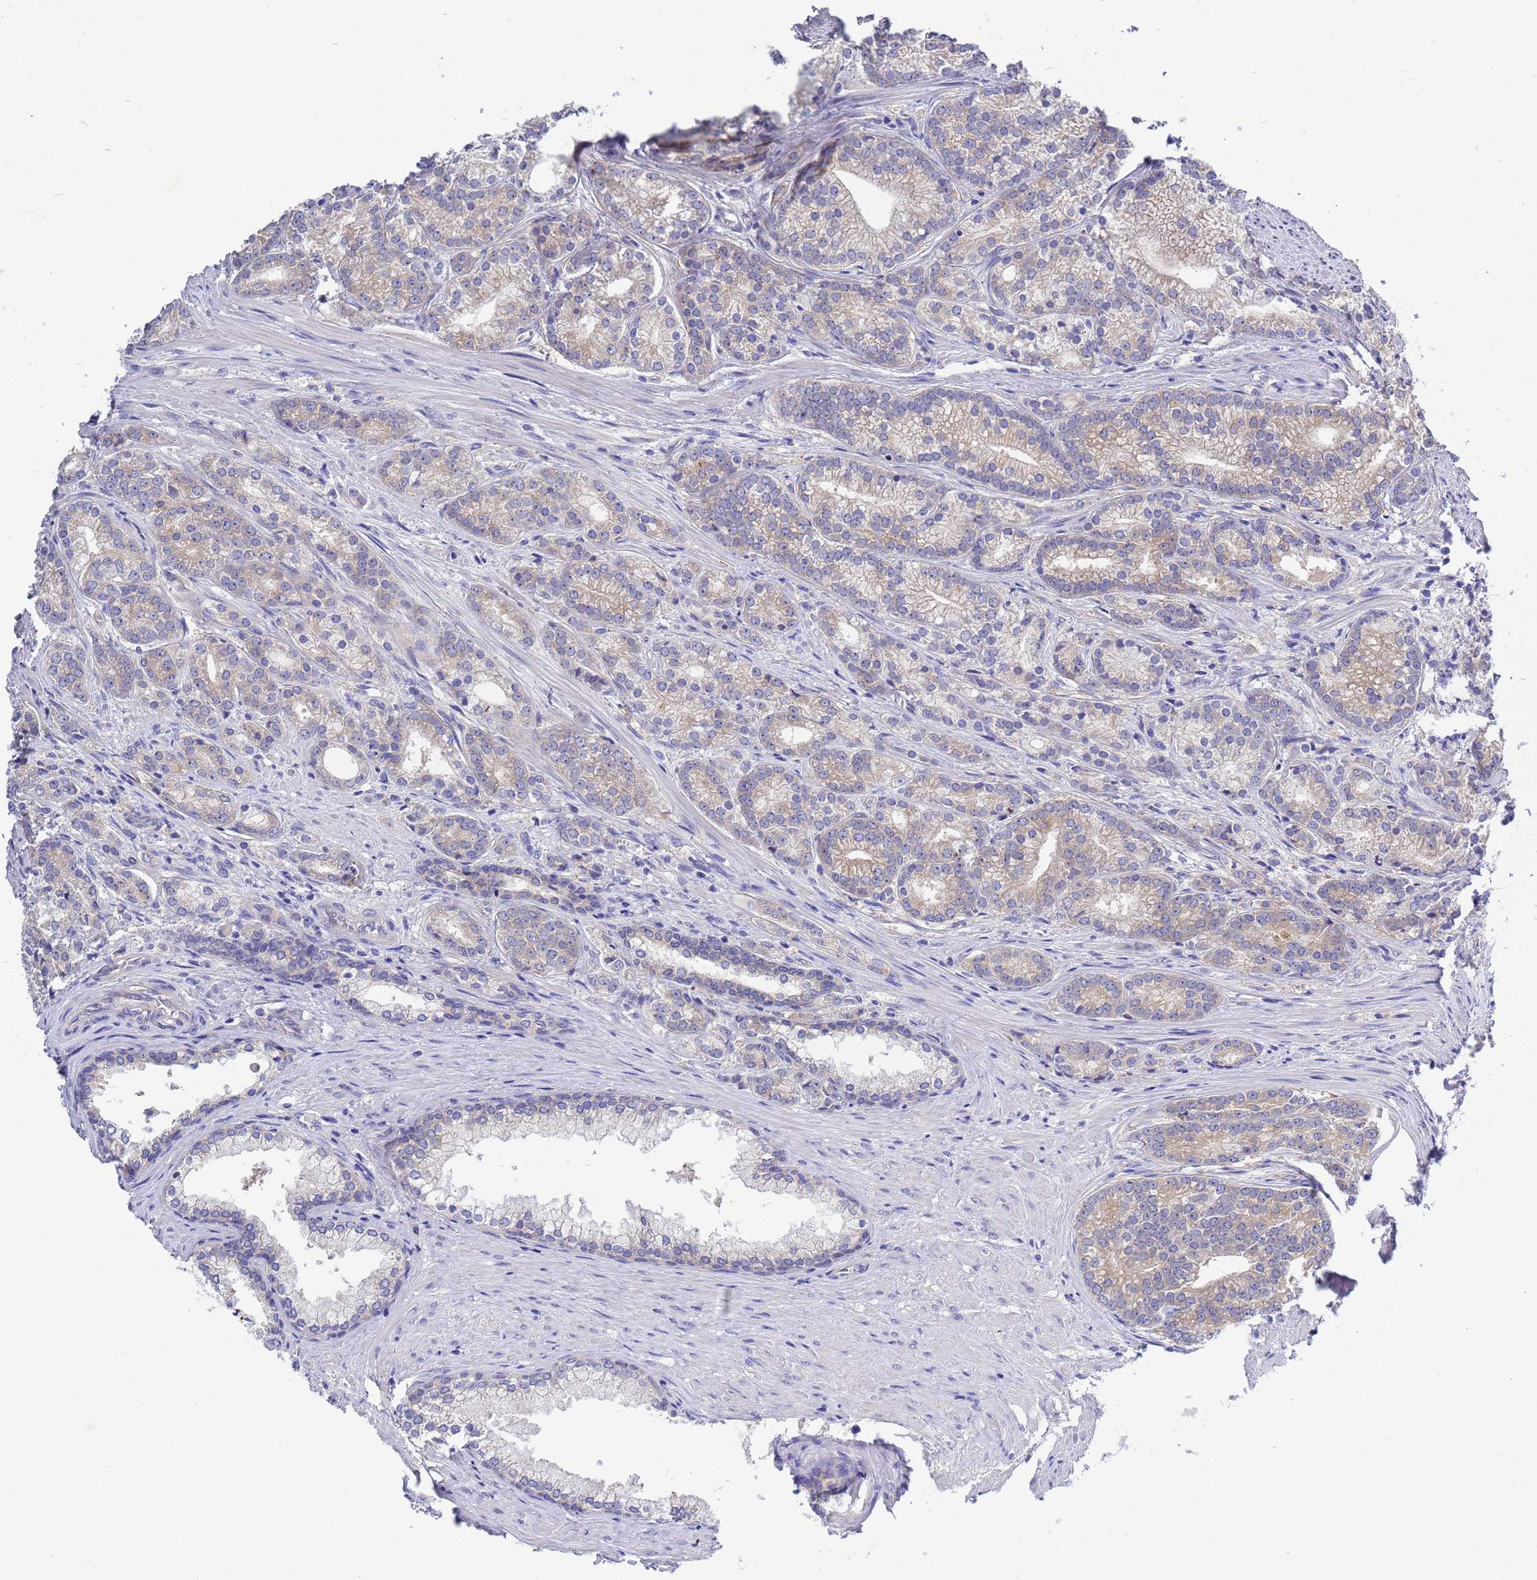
{"staining": {"intensity": "weak", "quantity": "25%-75%", "location": "cytoplasmic/membranous"}, "tissue": "prostate cancer", "cell_type": "Tumor cells", "image_type": "cancer", "snomed": [{"axis": "morphology", "description": "Adenocarcinoma, Low grade"}, {"axis": "topography", "description": "Prostate"}], "caption": "IHC micrograph of prostate cancer stained for a protein (brown), which reveals low levels of weak cytoplasmic/membranous expression in approximately 25%-75% of tumor cells.", "gene": "RC3H2", "patient": {"sex": "male", "age": 71}}